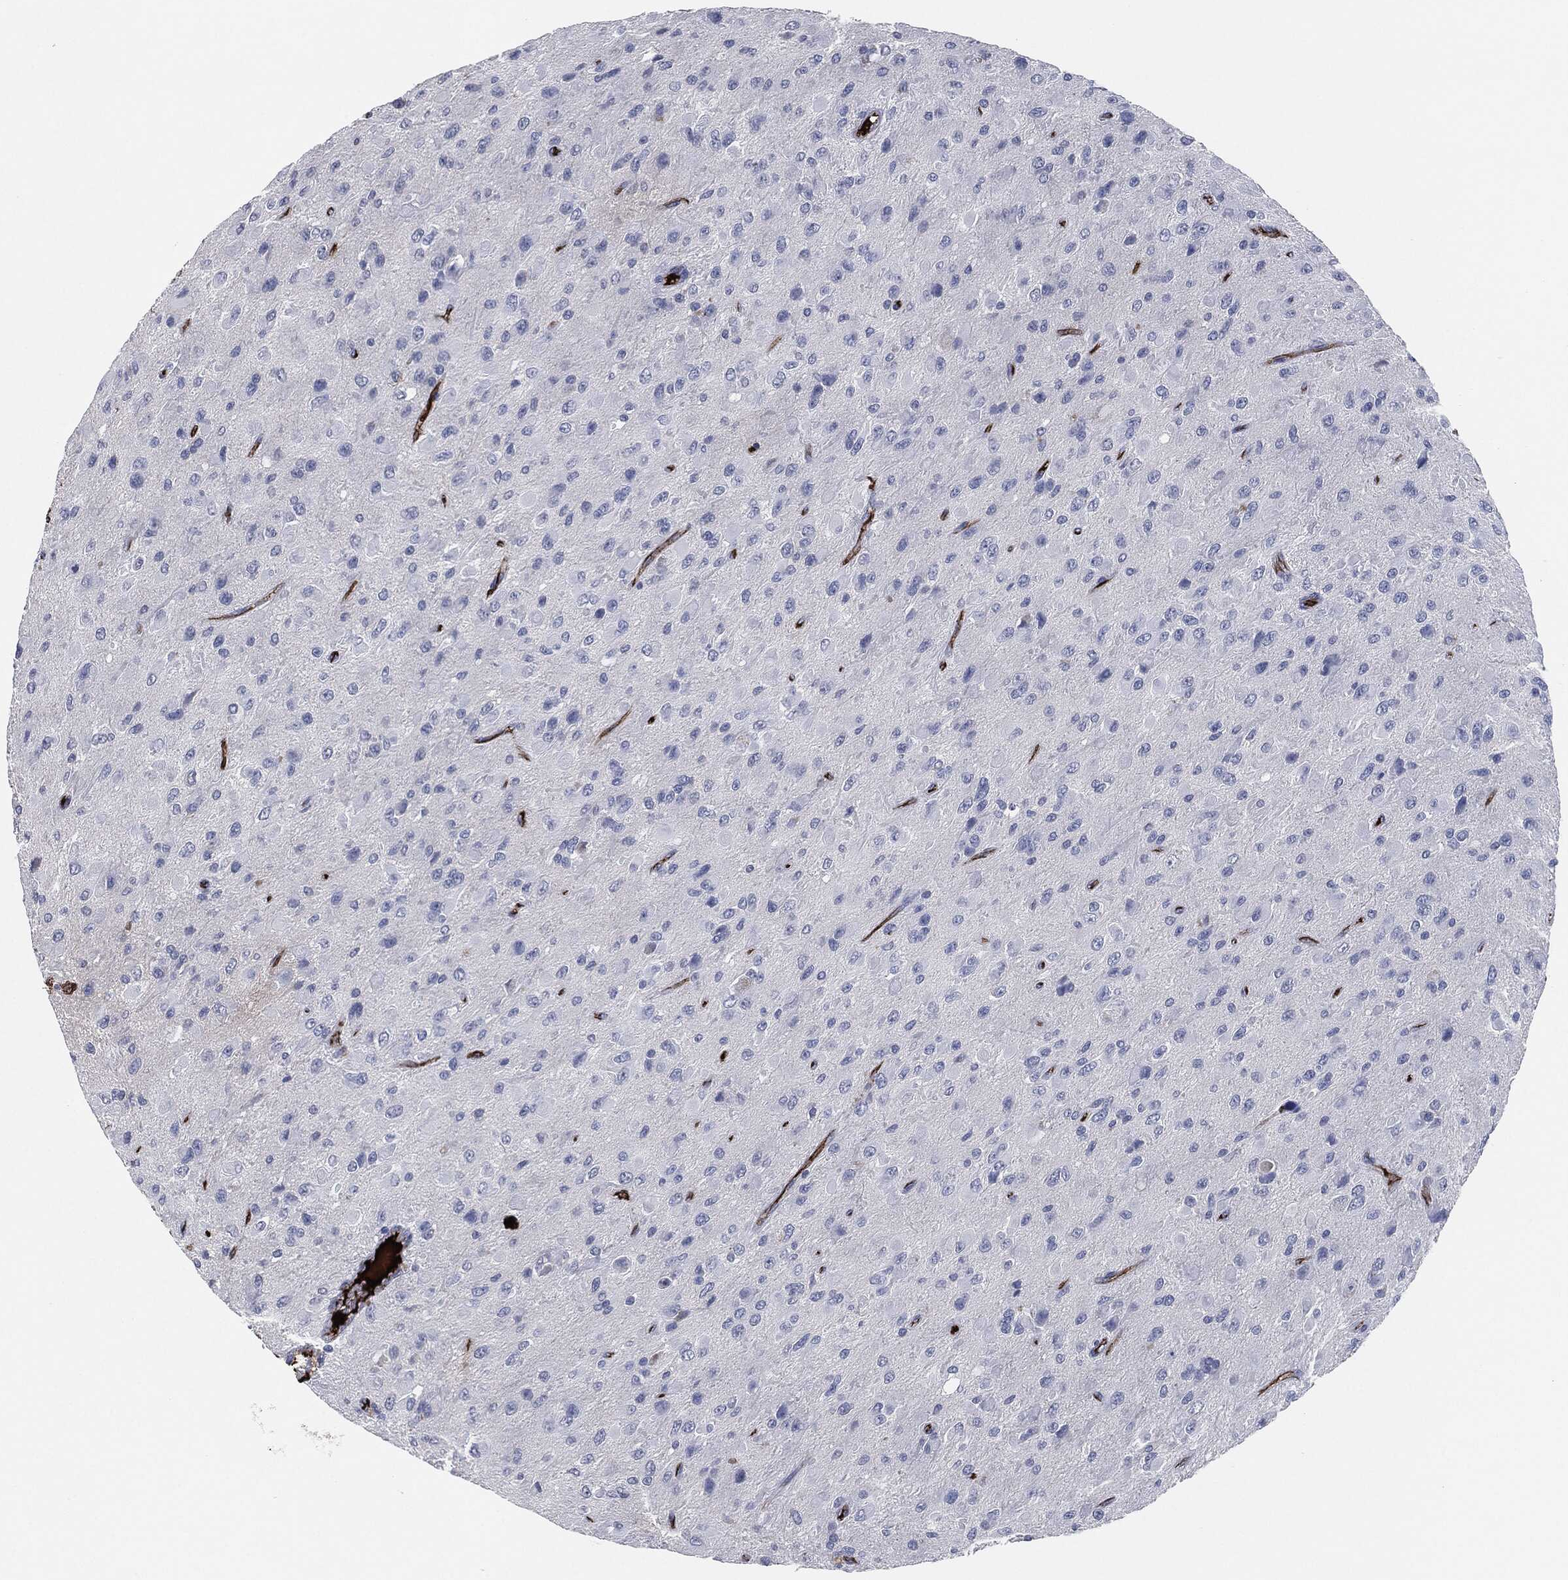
{"staining": {"intensity": "negative", "quantity": "none", "location": "none"}, "tissue": "glioma", "cell_type": "Tumor cells", "image_type": "cancer", "snomed": [{"axis": "morphology", "description": "Glioma, malignant, High grade"}, {"axis": "topography", "description": "Cerebral cortex"}], "caption": "Tumor cells show no significant positivity in glioma.", "gene": "APOB", "patient": {"sex": "male", "age": 35}}